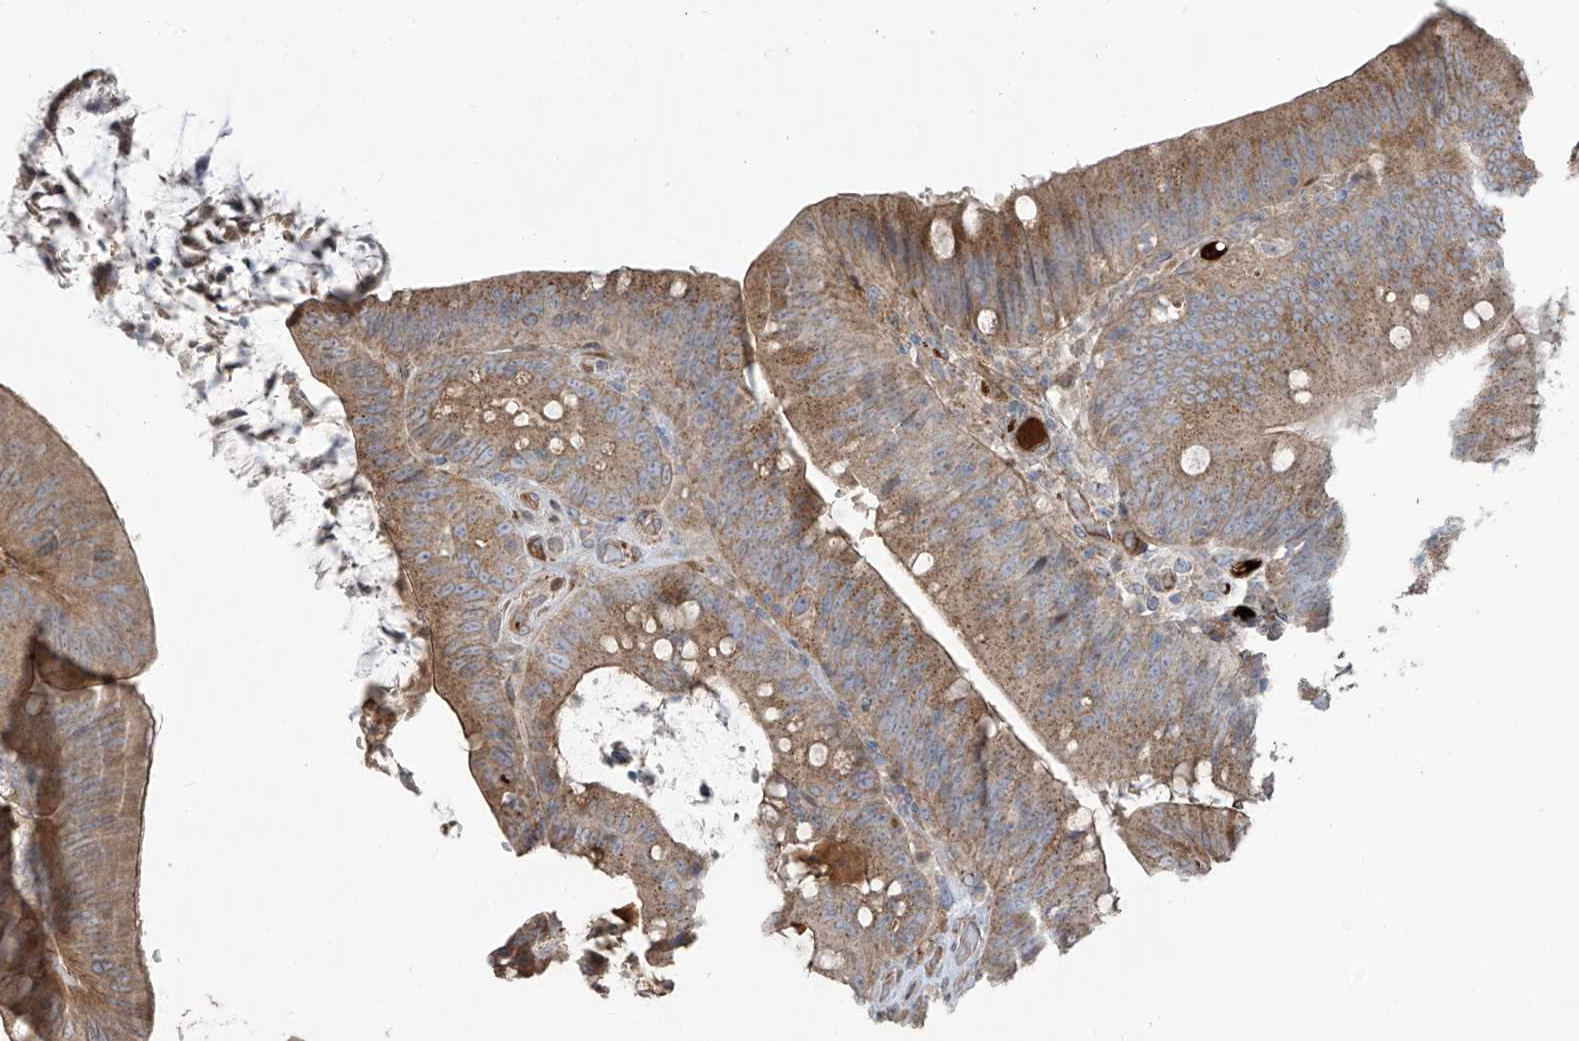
{"staining": {"intensity": "moderate", "quantity": ">75%", "location": "cytoplasmic/membranous"}, "tissue": "colorectal cancer", "cell_type": "Tumor cells", "image_type": "cancer", "snomed": [{"axis": "morphology", "description": "Normal tissue, NOS"}, {"axis": "topography", "description": "Colon"}], "caption": "High-power microscopy captured an immunohistochemistry (IHC) micrograph of colorectal cancer, revealing moderate cytoplasmic/membranous staining in approximately >75% of tumor cells.", "gene": "ABTB1", "patient": {"sex": "female", "age": 82}}